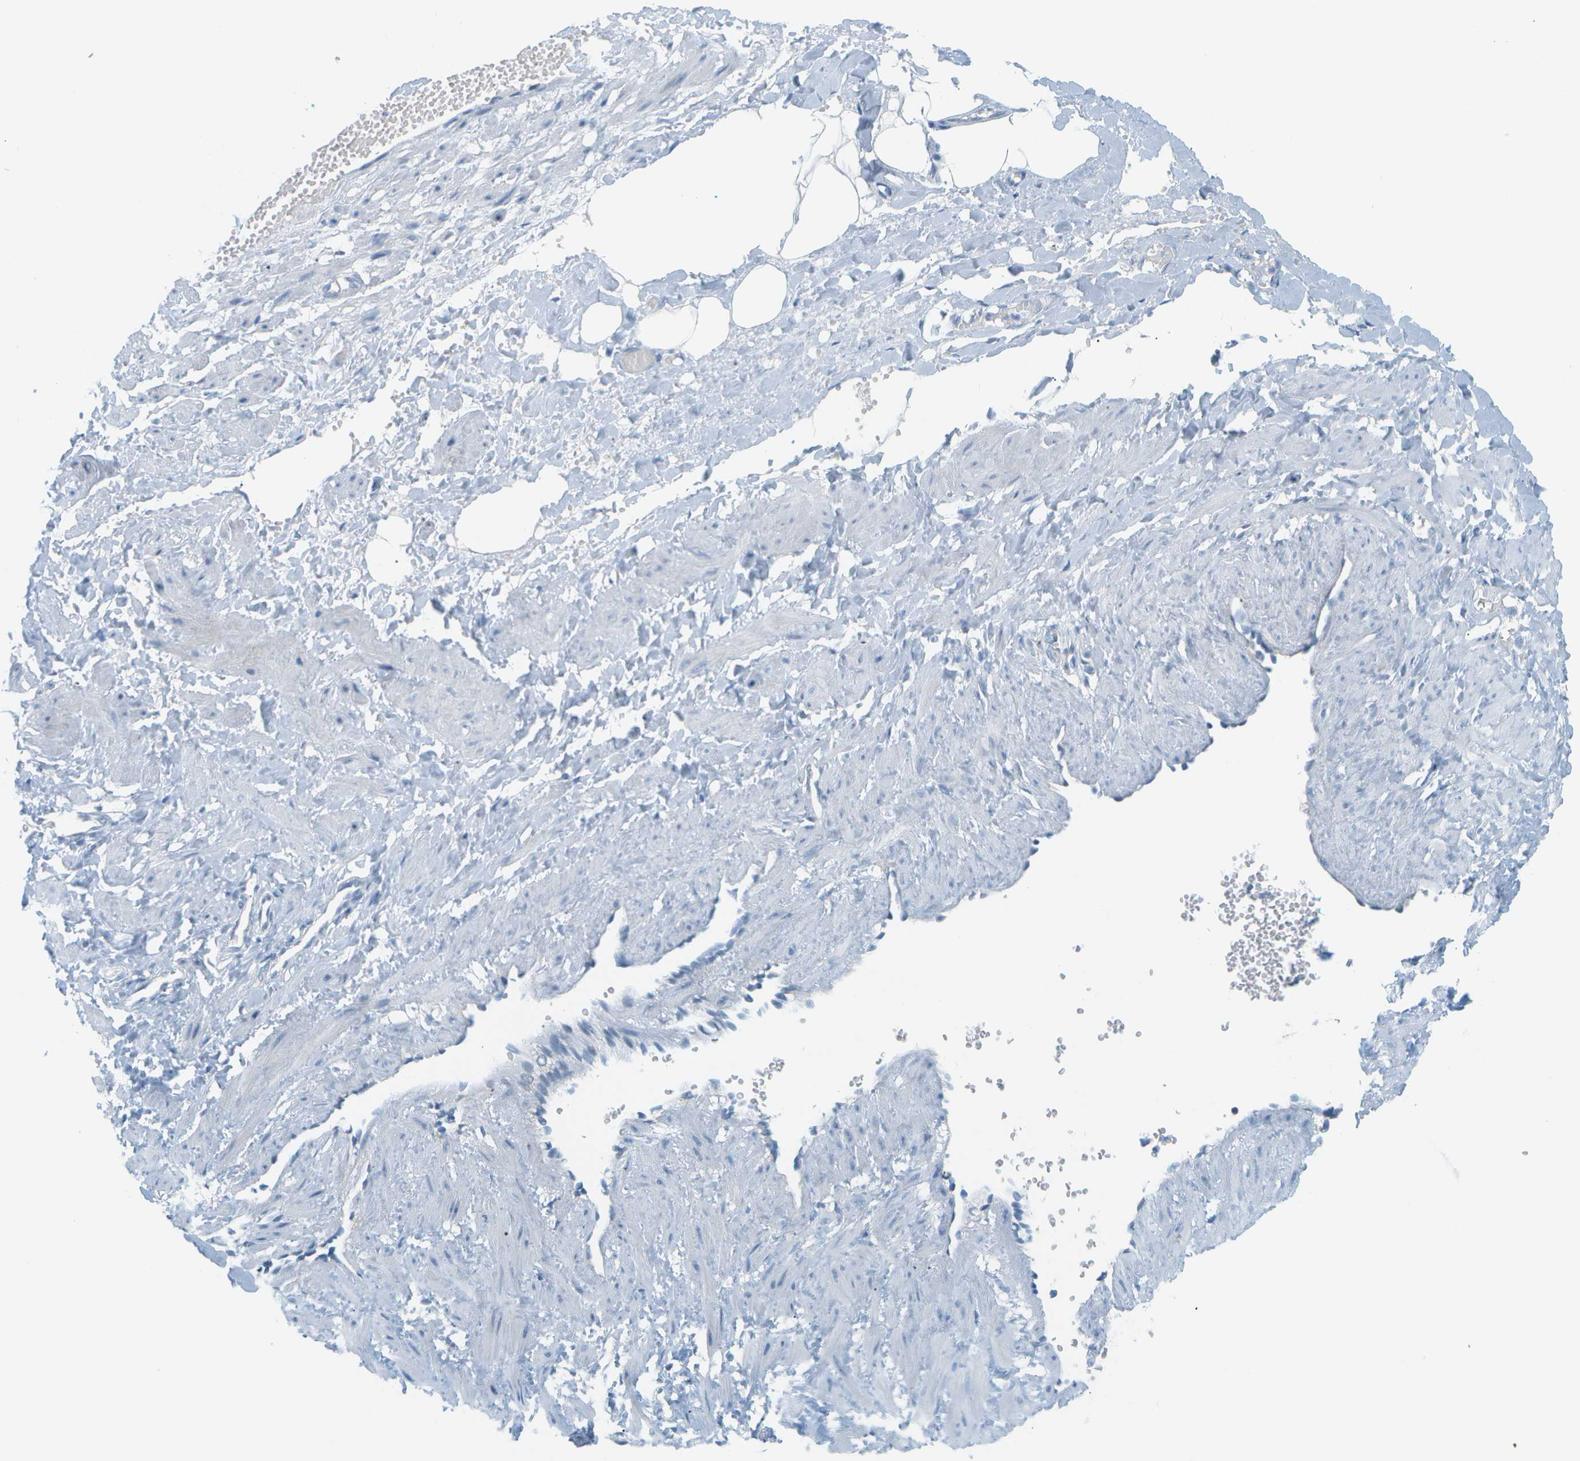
{"staining": {"intensity": "negative", "quantity": "none", "location": "none"}, "tissue": "adipose tissue", "cell_type": "Adipocytes", "image_type": "normal", "snomed": [{"axis": "morphology", "description": "Normal tissue, NOS"}, {"axis": "topography", "description": "Soft tissue"}, {"axis": "topography", "description": "Vascular tissue"}], "caption": "This is an immunohistochemistry photomicrograph of normal human adipose tissue. There is no expression in adipocytes.", "gene": "SMYD5", "patient": {"sex": "female", "age": 35}}